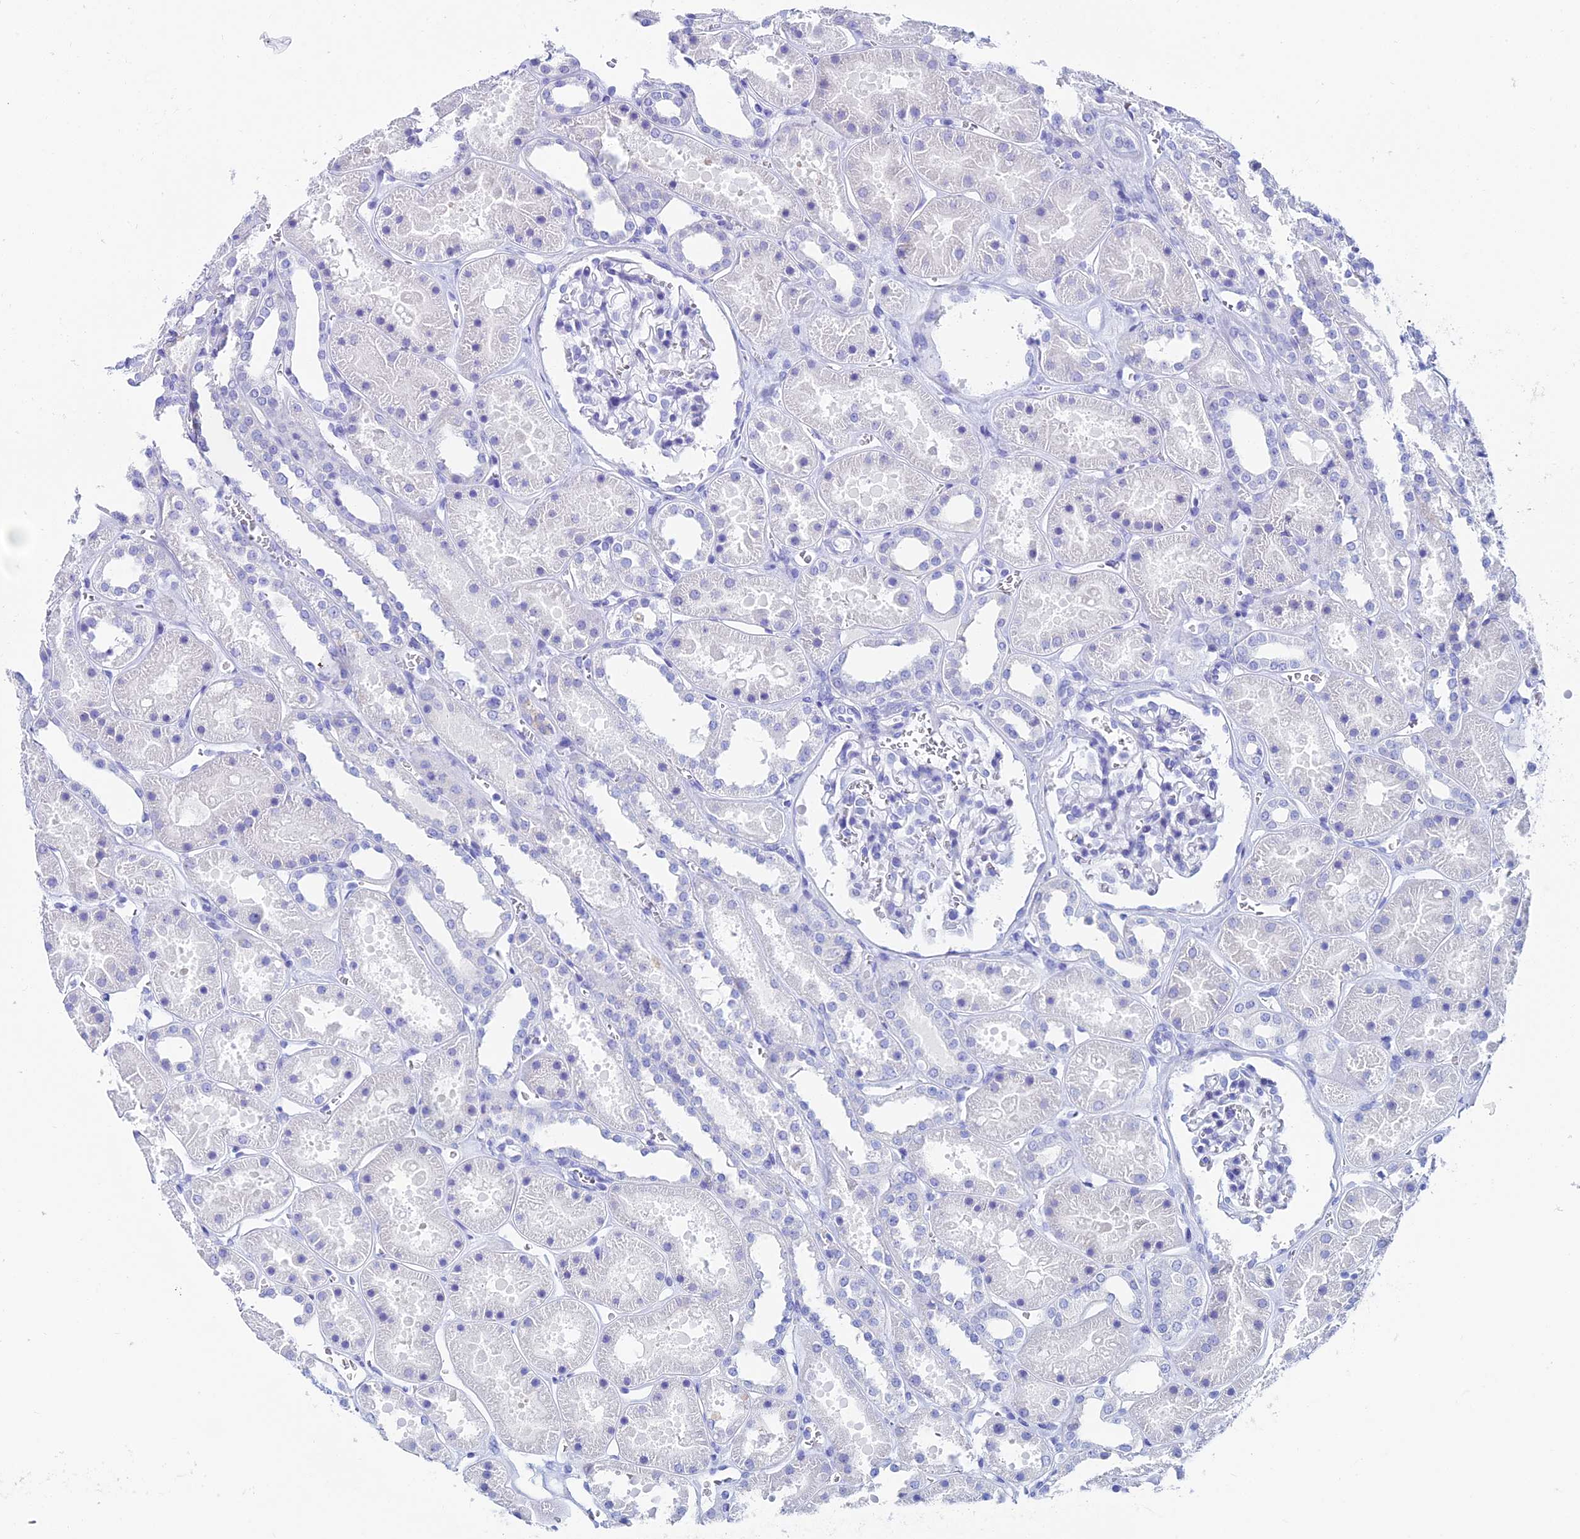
{"staining": {"intensity": "negative", "quantity": "none", "location": "none"}, "tissue": "kidney", "cell_type": "Cells in glomeruli", "image_type": "normal", "snomed": [{"axis": "morphology", "description": "Normal tissue, NOS"}, {"axis": "topography", "description": "Kidney"}], "caption": "Kidney was stained to show a protein in brown. There is no significant expression in cells in glomeruli. (Stains: DAB IHC with hematoxylin counter stain, Microscopy: brightfield microscopy at high magnification).", "gene": "HSPA1L", "patient": {"sex": "female", "age": 41}}